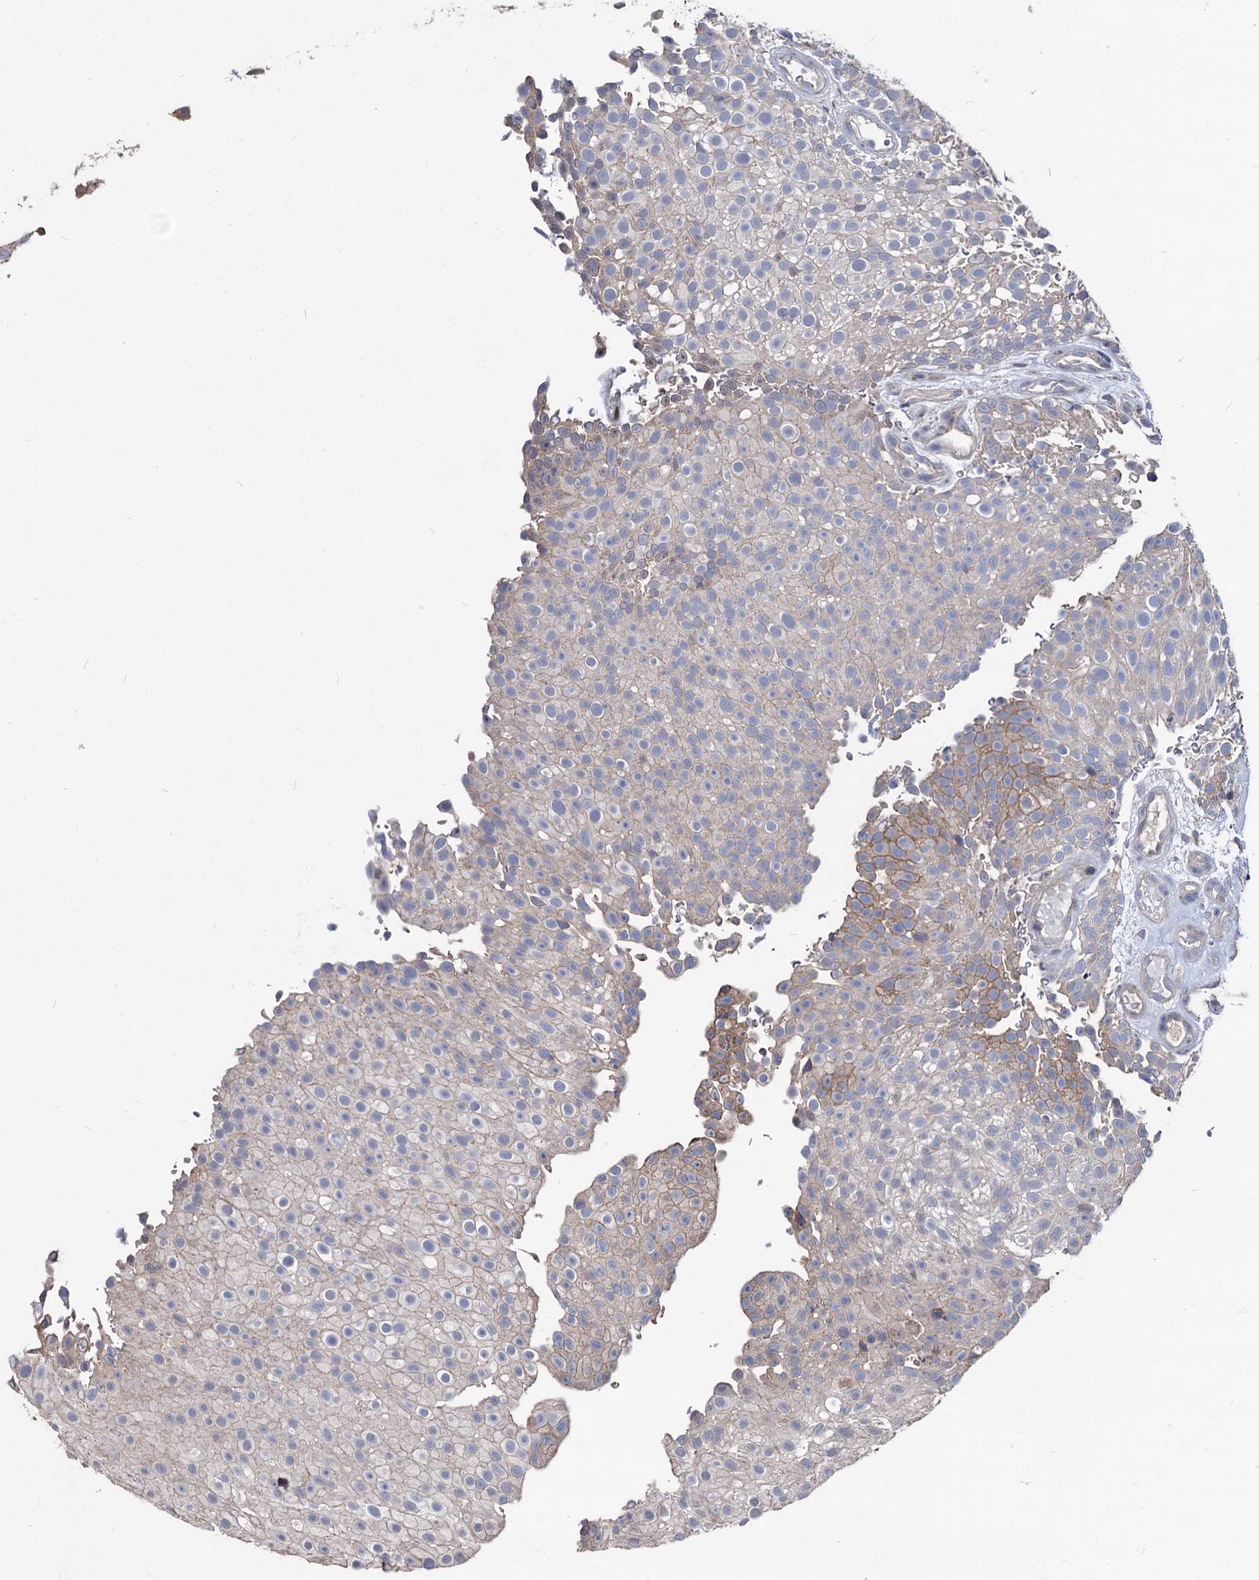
{"staining": {"intensity": "moderate", "quantity": "<25%", "location": "cytoplasmic/membranous"}, "tissue": "urothelial cancer", "cell_type": "Tumor cells", "image_type": "cancer", "snomed": [{"axis": "morphology", "description": "Urothelial carcinoma, Low grade"}, {"axis": "topography", "description": "Urinary bladder"}], "caption": "A photomicrograph of human low-grade urothelial carcinoma stained for a protein demonstrates moderate cytoplasmic/membranous brown staining in tumor cells.", "gene": "SMAGP", "patient": {"sex": "male", "age": 78}}